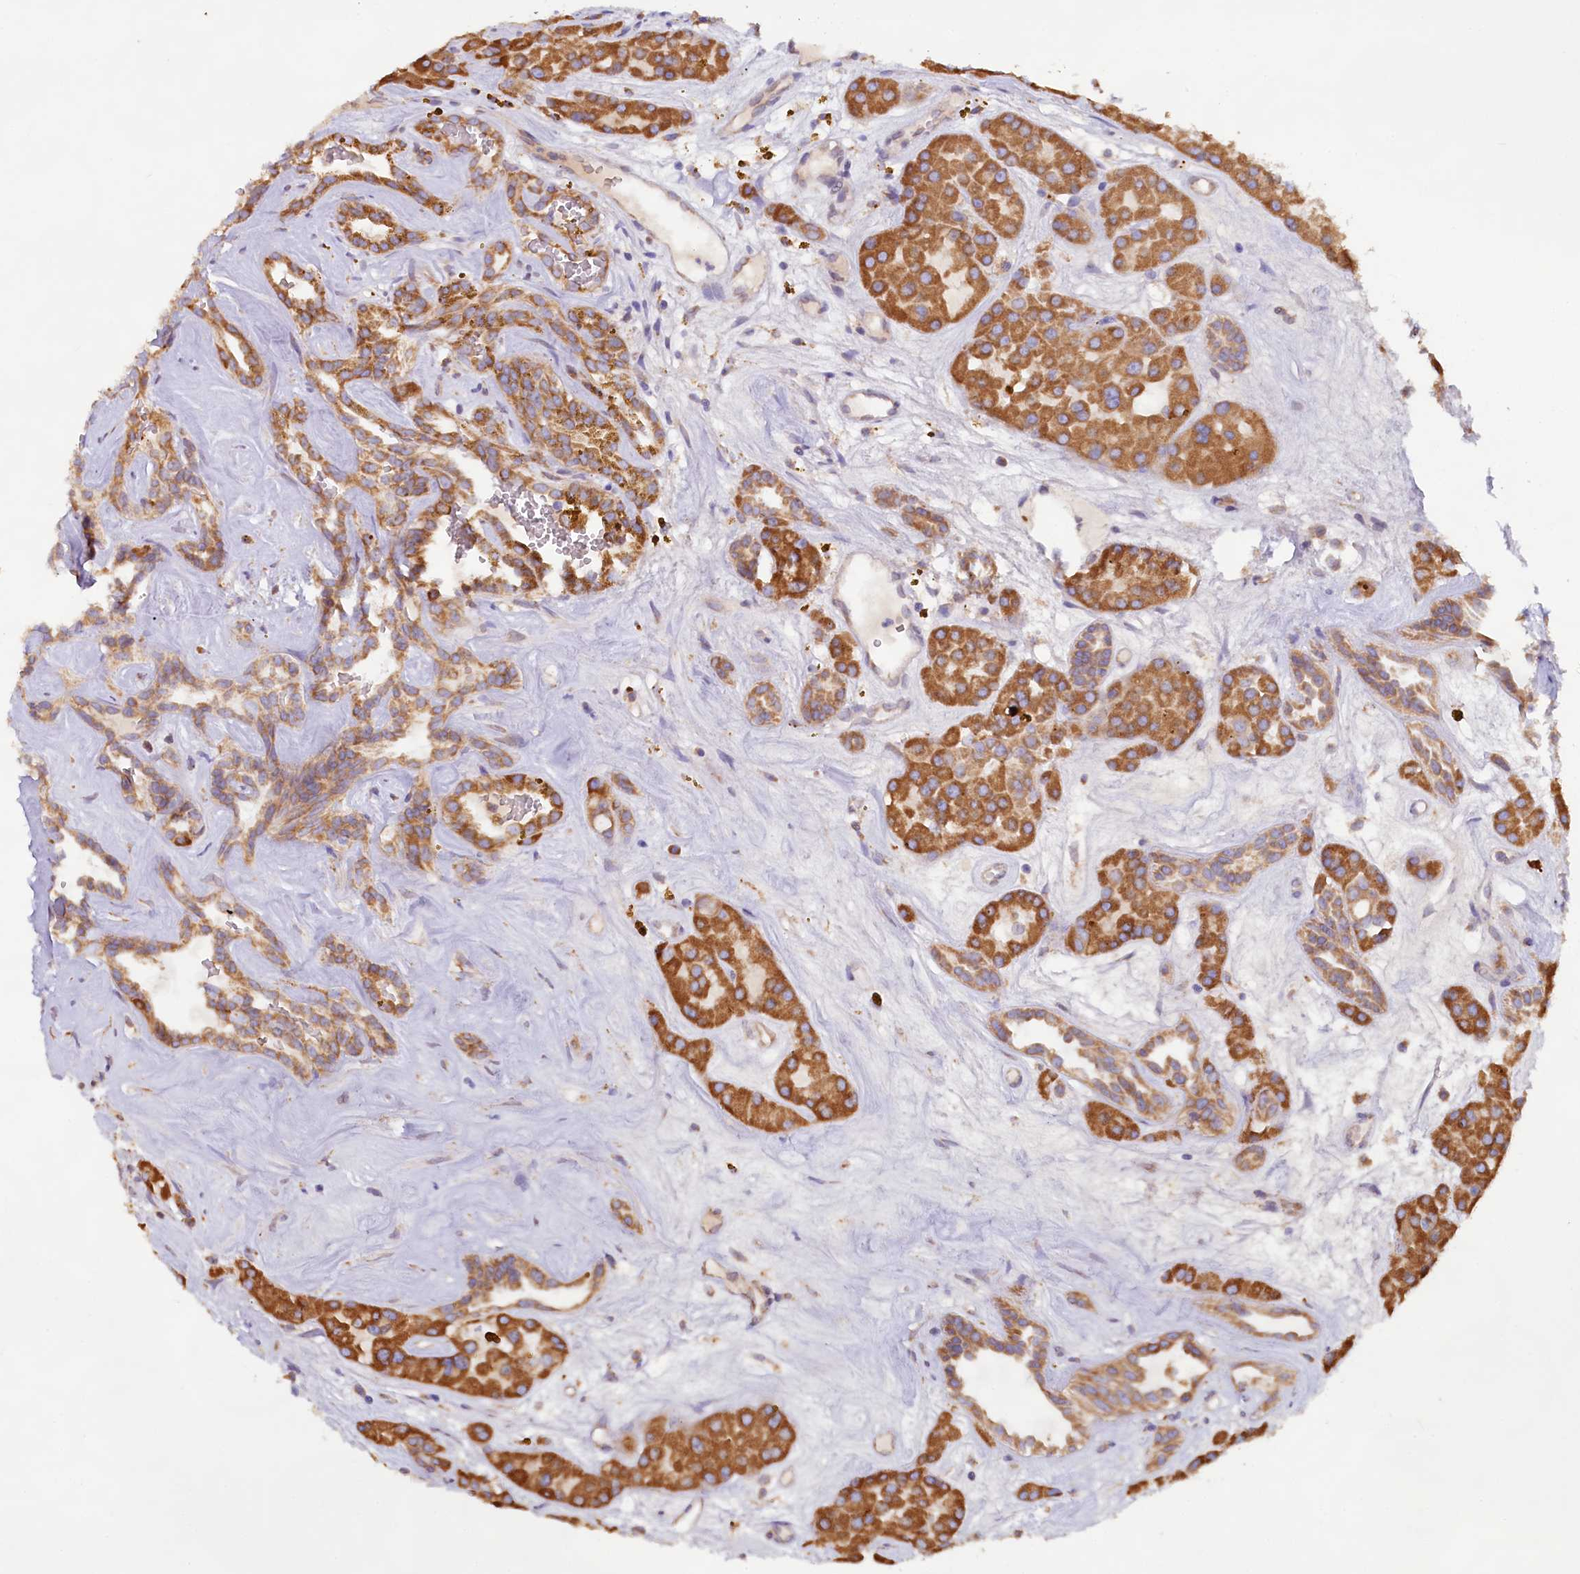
{"staining": {"intensity": "strong", "quantity": ">75%", "location": "cytoplasmic/membranous"}, "tissue": "renal cancer", "cell_type": "Tumor cells", "image_type": "cancer", "snomed": [{"axis": "morphology", "description": "Carcinoma, NOS"}, {"axis": "topography", "description": "Kidney"}], "caption": "DAB (3,3'-diaminobenzidine) immunohistochemical staining of human renal cancer (carcinoma) shows strong cytoplasmic/membranous protein positivity in about >75% of tumor cells. The staining was performed using DAB (3,3'-diaminobenzidine), with brown indicating positive protein expression. Nuclei are stained blue with hematoxylin.", "gene": "TBC1D19", "patient": {"sex": "female", "age": 75}}